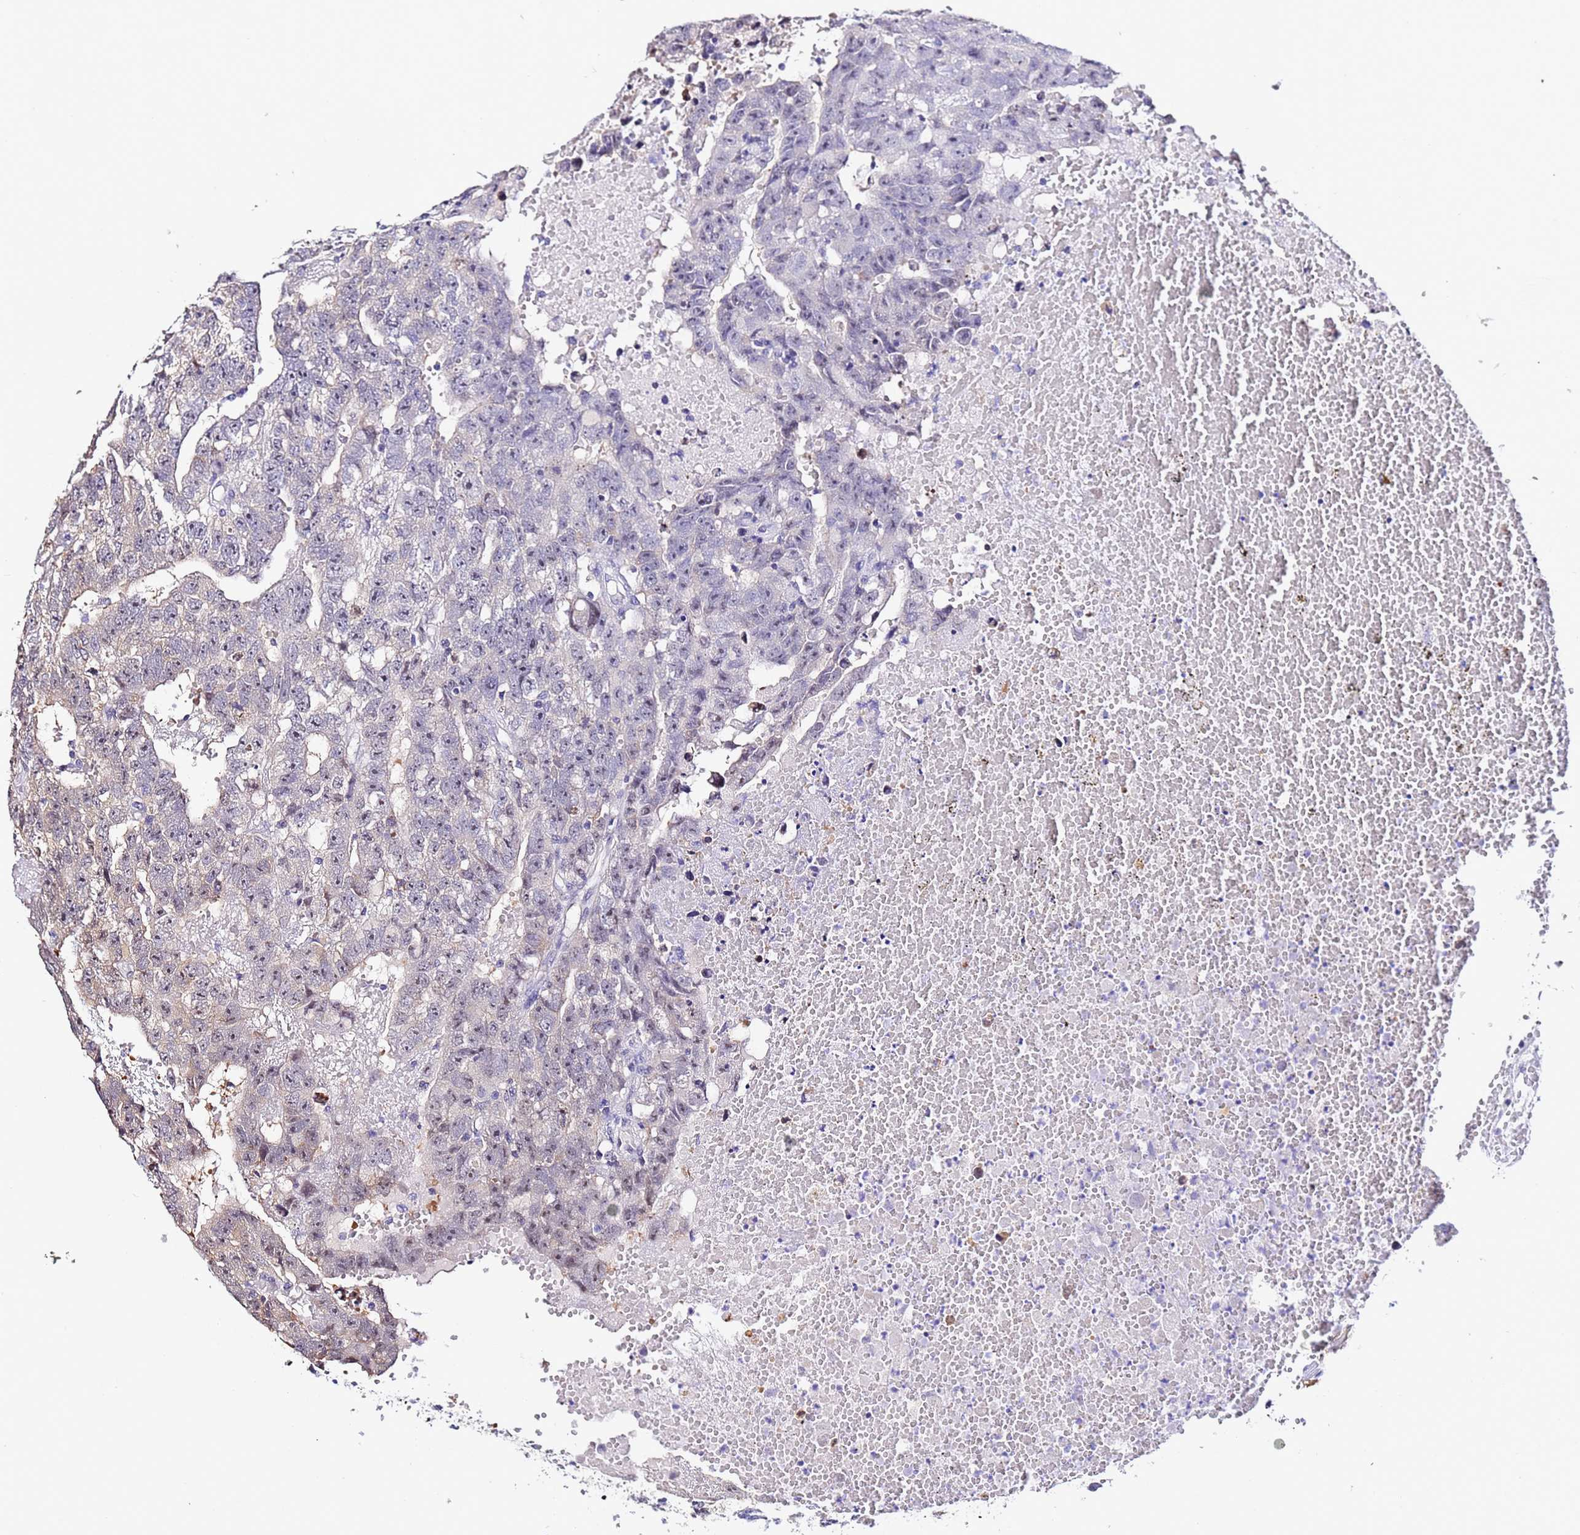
{"staining": {"intensity": "weak", "quantity": "<25%", "location": "nuclear"}, "tissue": "testis cancer", "cell_type": "Tumor cells", "image_type": "cancer", "snomed": [{"axis": "morphology", "description": "Carcinoma, Embryonal, NOS"}, {"axis": "topography", "description": "Testis"}], "caption": "This is an immunohistochemistry (IHC) micrograph of testis cancer (embryonal carcinoma). There is no positivity in tumor cells.", "gene": "ACTL6B", "patient": {"sex": "male", "age": 25}}